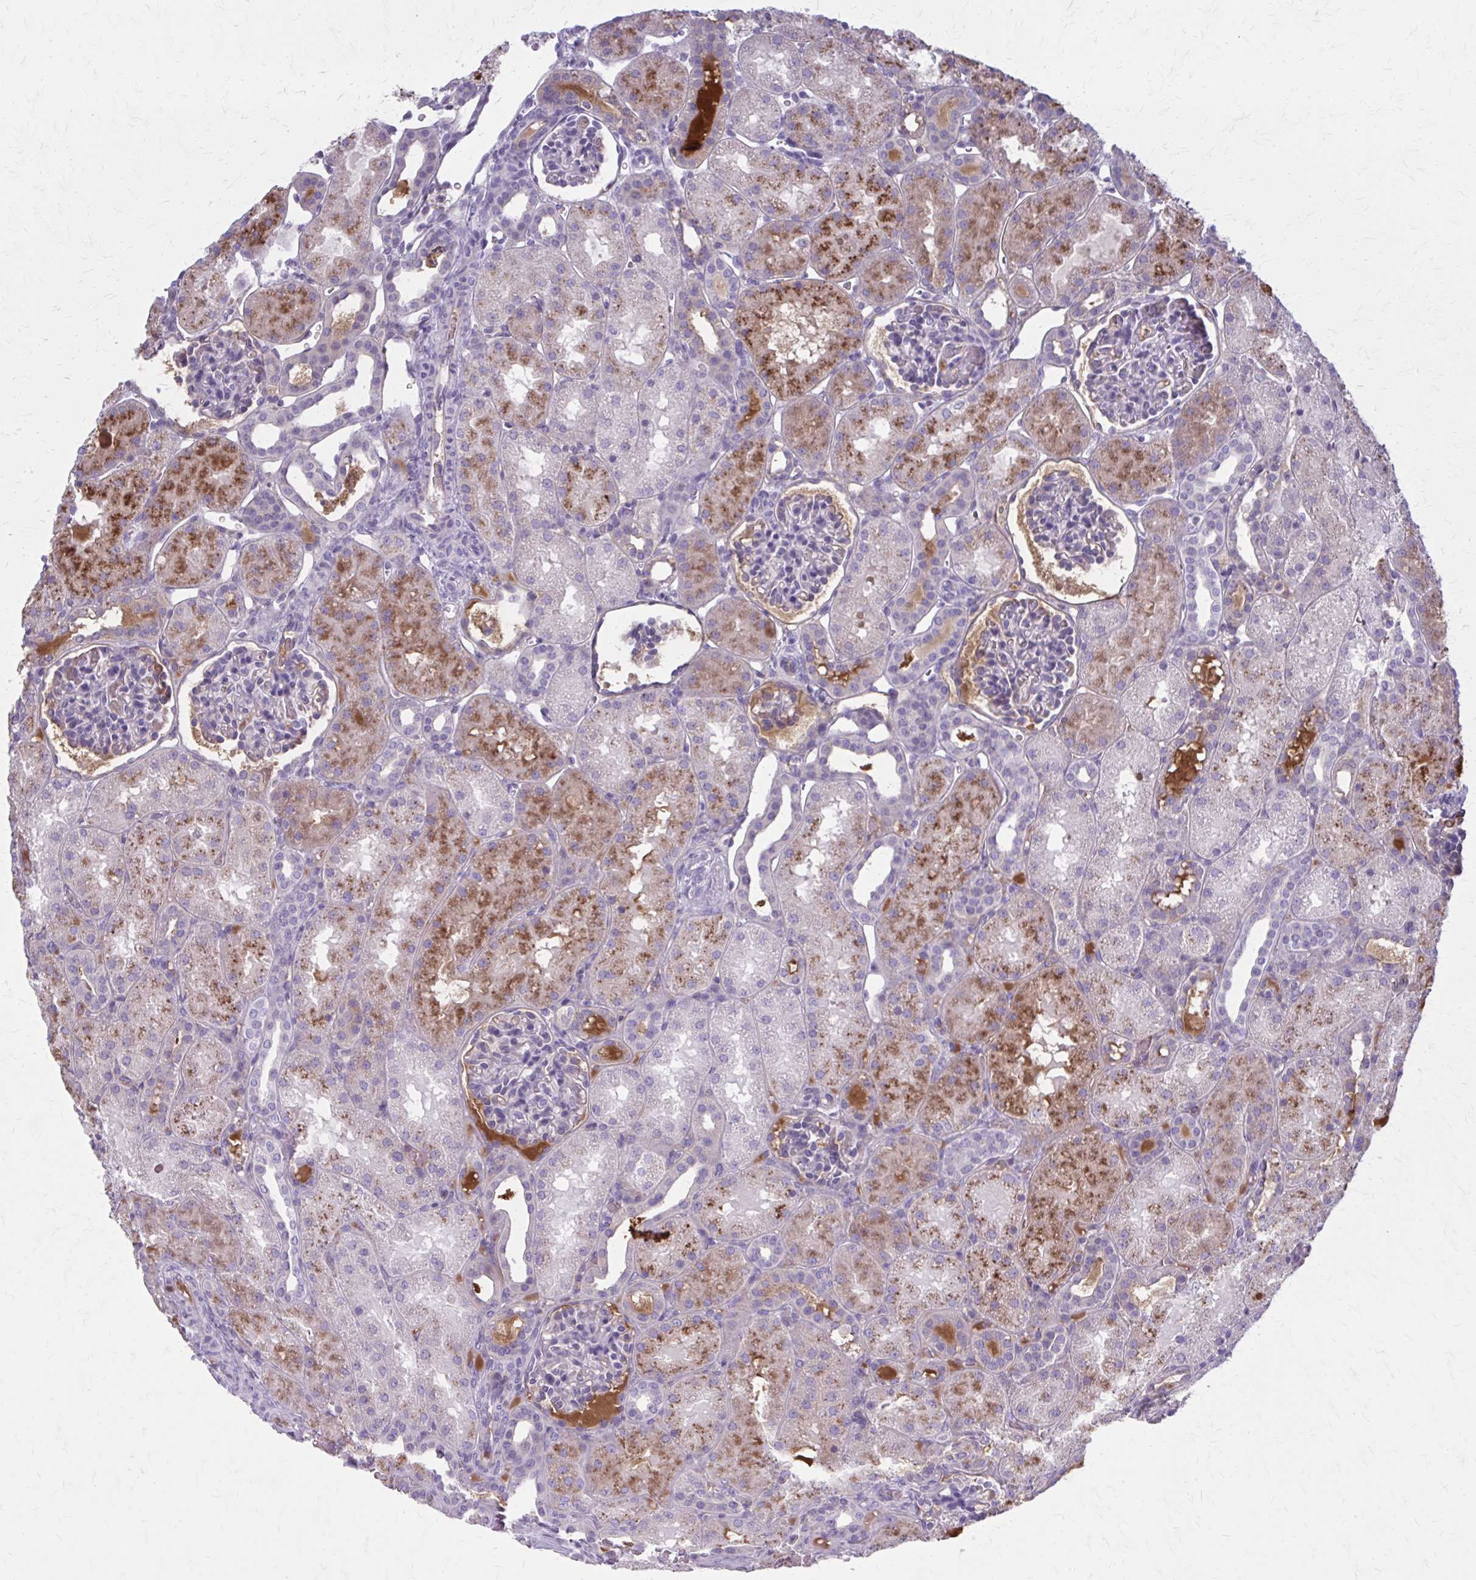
{"staining": {"intensity": "negative", "quantity": "none", "location": "none"}, "tissue": "kidney", "cell_type": "Cells in glomeruli", "image_type": "normal", "snomed": [{"axis": "morphology", "description": "Normal tissue, NOS"}, {"axis": "topography", "description": "Kidney"}], "caption": "Kidney stained for a protein using immunohistochemistry (IHC) exhibits no expression cells in glomeruli.", "gene": "SERPIND1", "patient": {"sex": "male", "age": 2}}